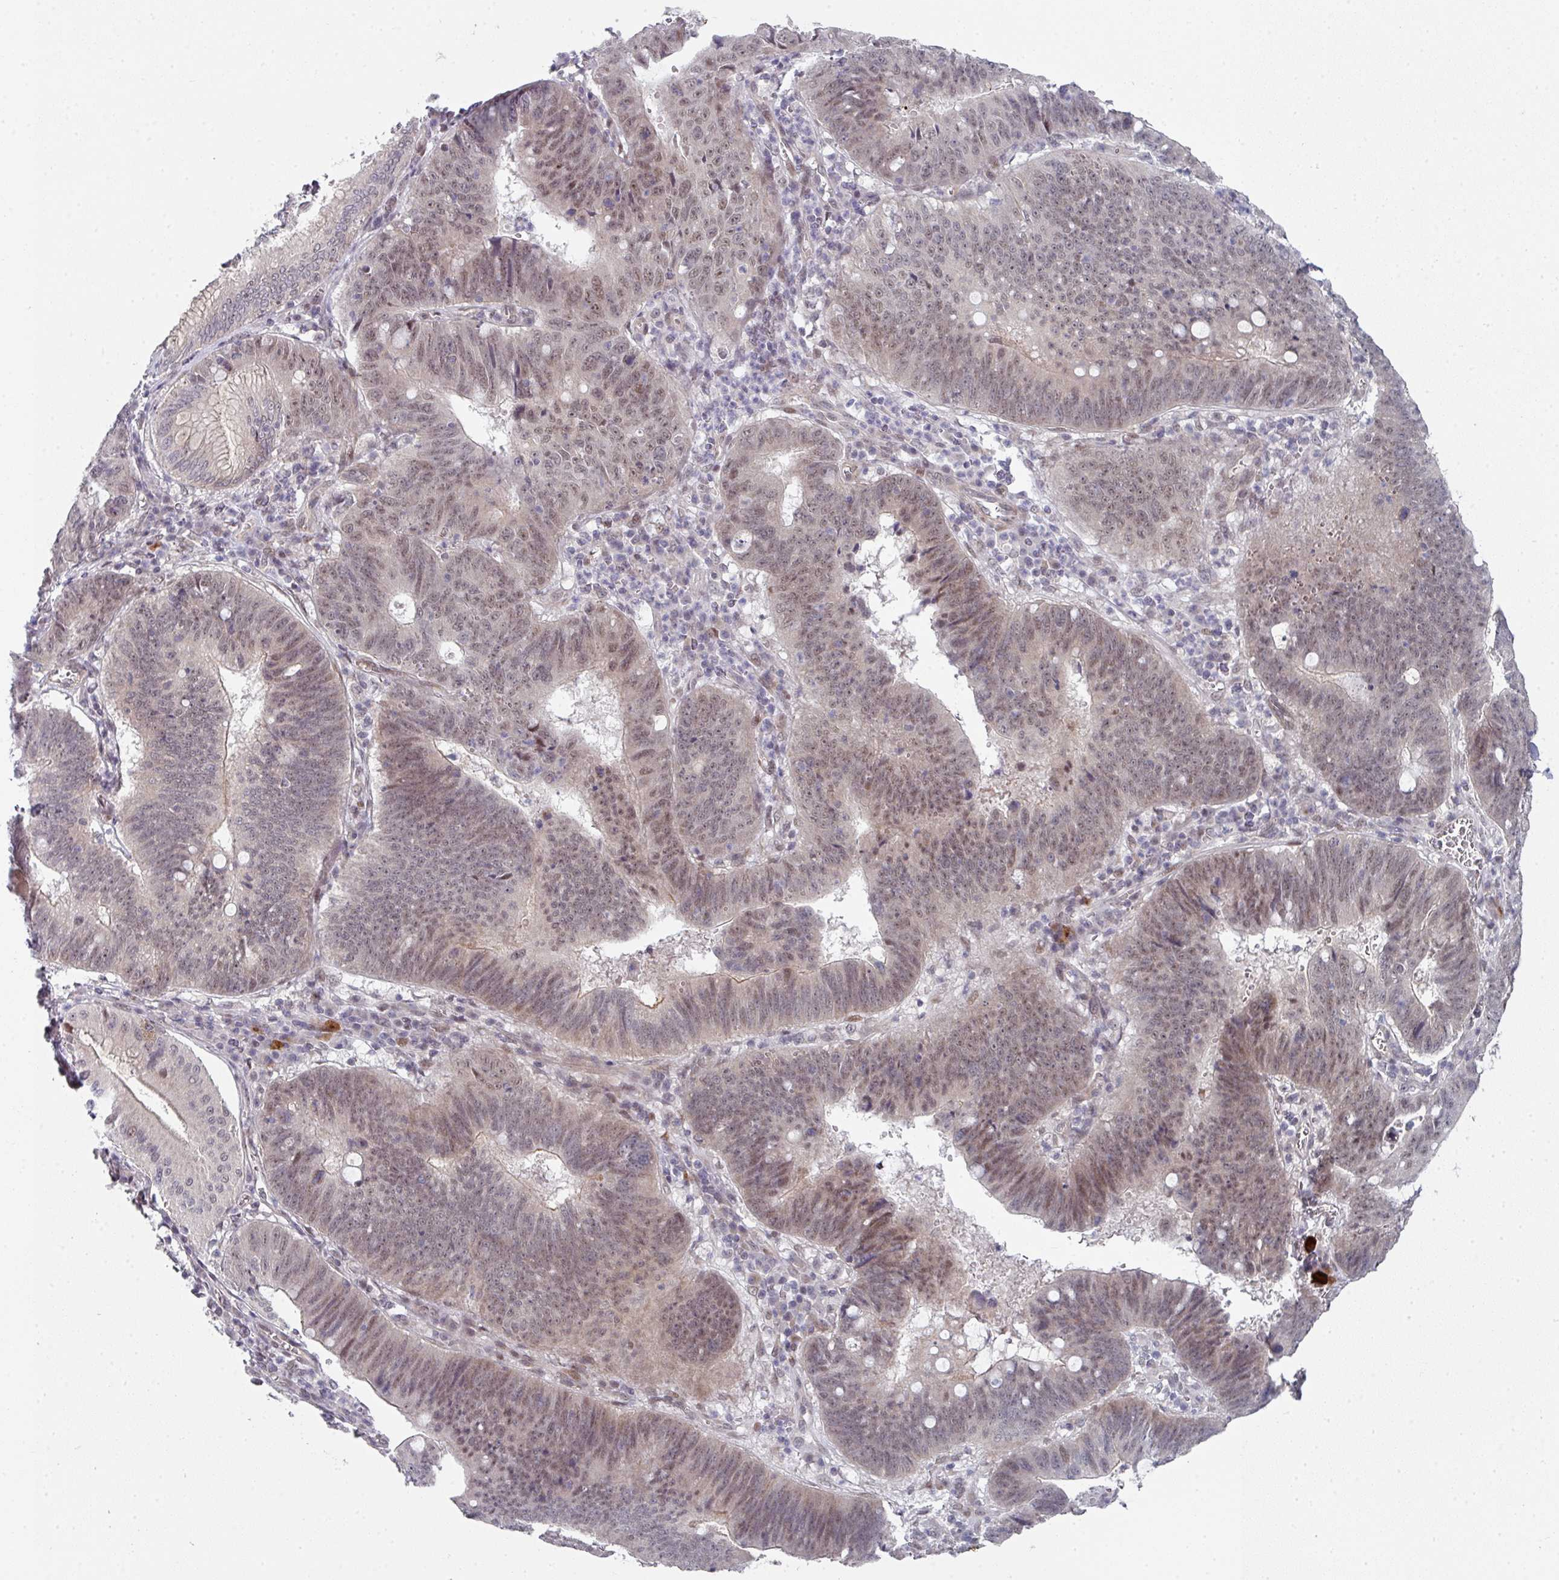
{"staining": {"intensity": "weak", "quantity": "25%-75%", "location": "nuclear"}, "tissue": "stomach cancer", "cell_type": "Tumor cells", "image_type": "cancer", "snomed": [{"axis": "morphology", "description": "Adenocarcinoma, NOS"}, {"axis": "topography", "description": "Stomach"}], "caption": "This image shows adenocarcinoma (stomach) stained with IHC to label a protein in brown. The nuclear of tumor cells show weak positivity for the protein. Nuclei are counter-stained blue.", "gene": "TMCC1", "patient": {"sex": "male", "age": 59}}